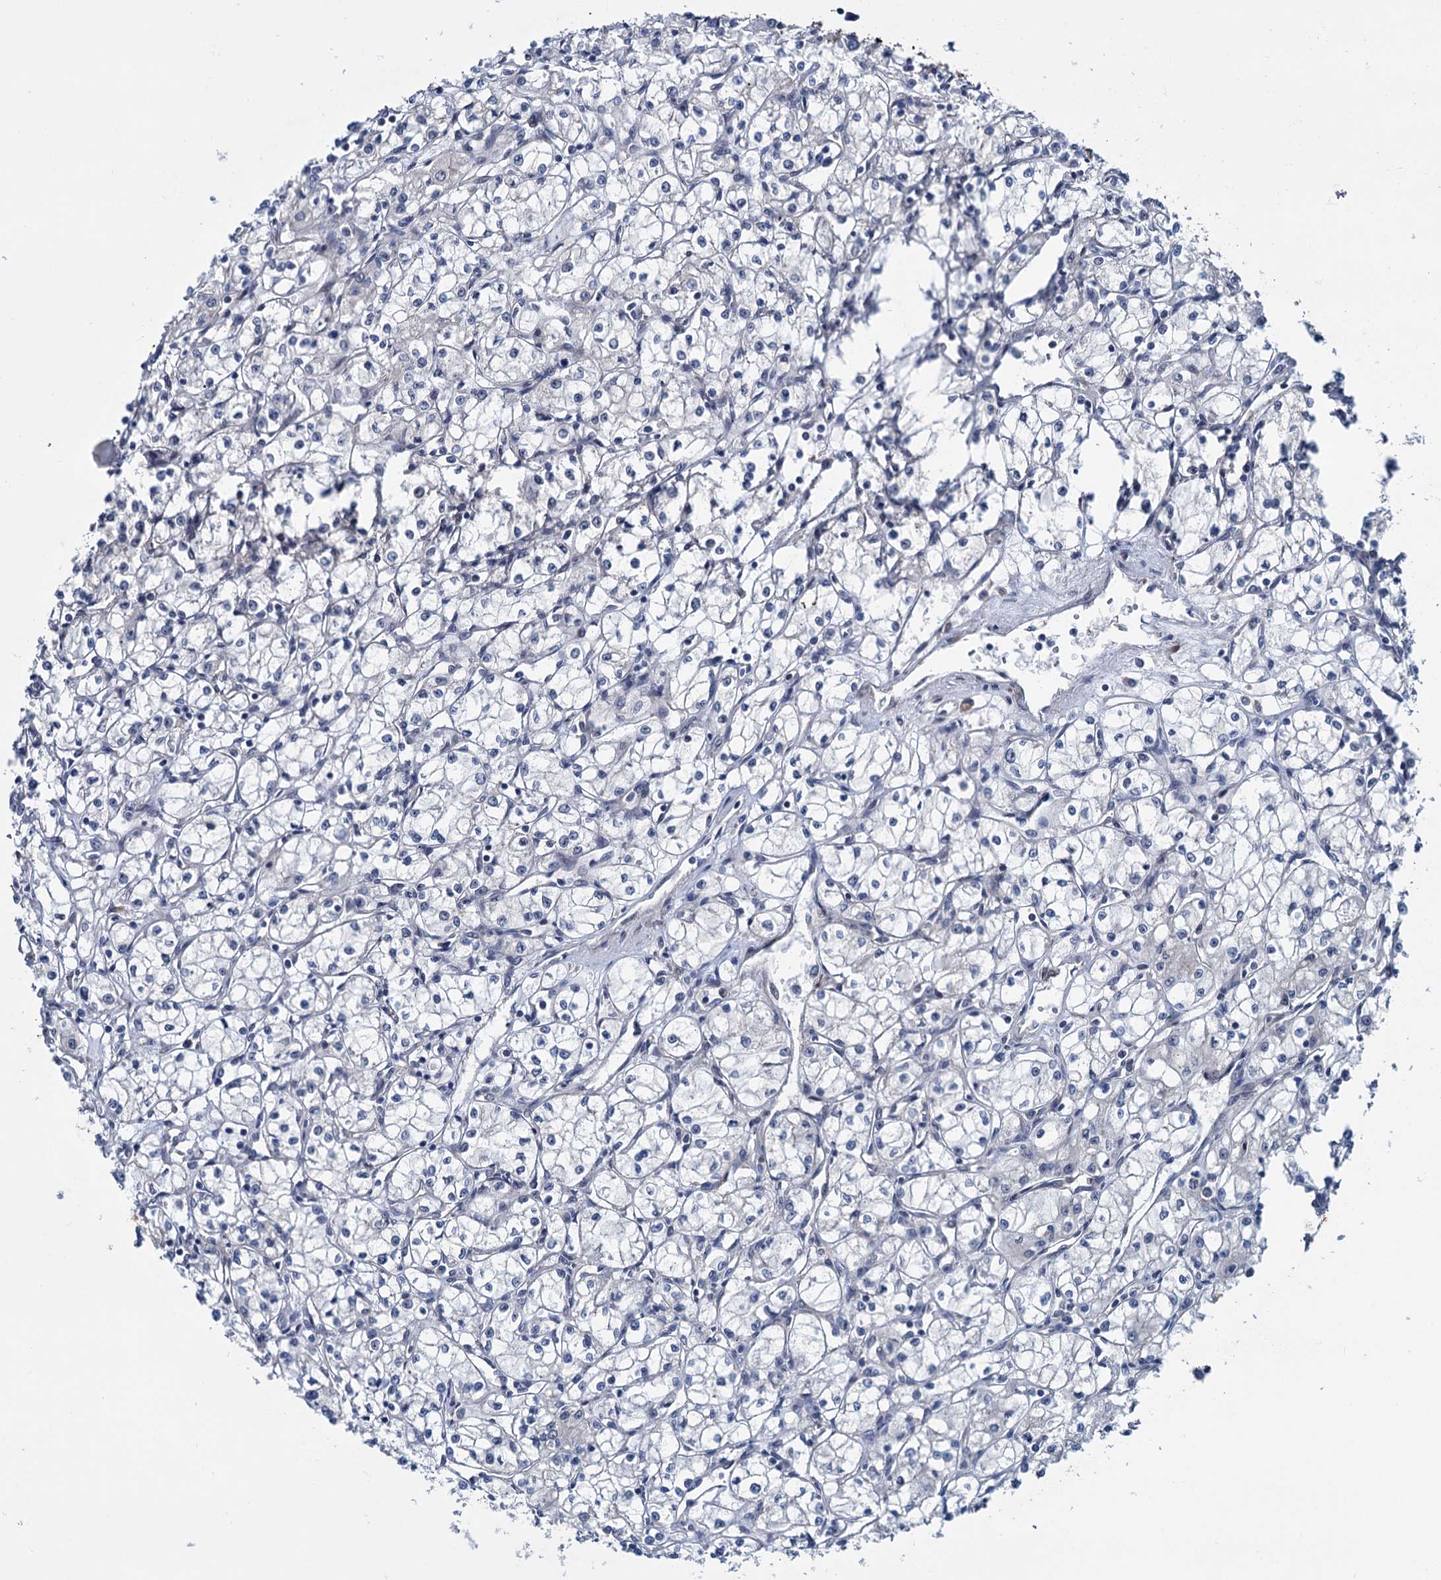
{"staining": {"intensity": "negative", "quantity": "none", "location": "none"}, "tissue": "renal cancer", "cell_type": "Tumor cells", "image_type": "cancer", "snomed": [{"axis": "morphology", "description": "Adenocarcinoma, NOS"}, {"axis": "topography", "description": "Kidney"}], "caption": "A micrograph of human adenocarcinoma (renal) is negative for staining in tumor cells.", "gene": "EYA4", "patient": {"sex": "male", "age": 59}}